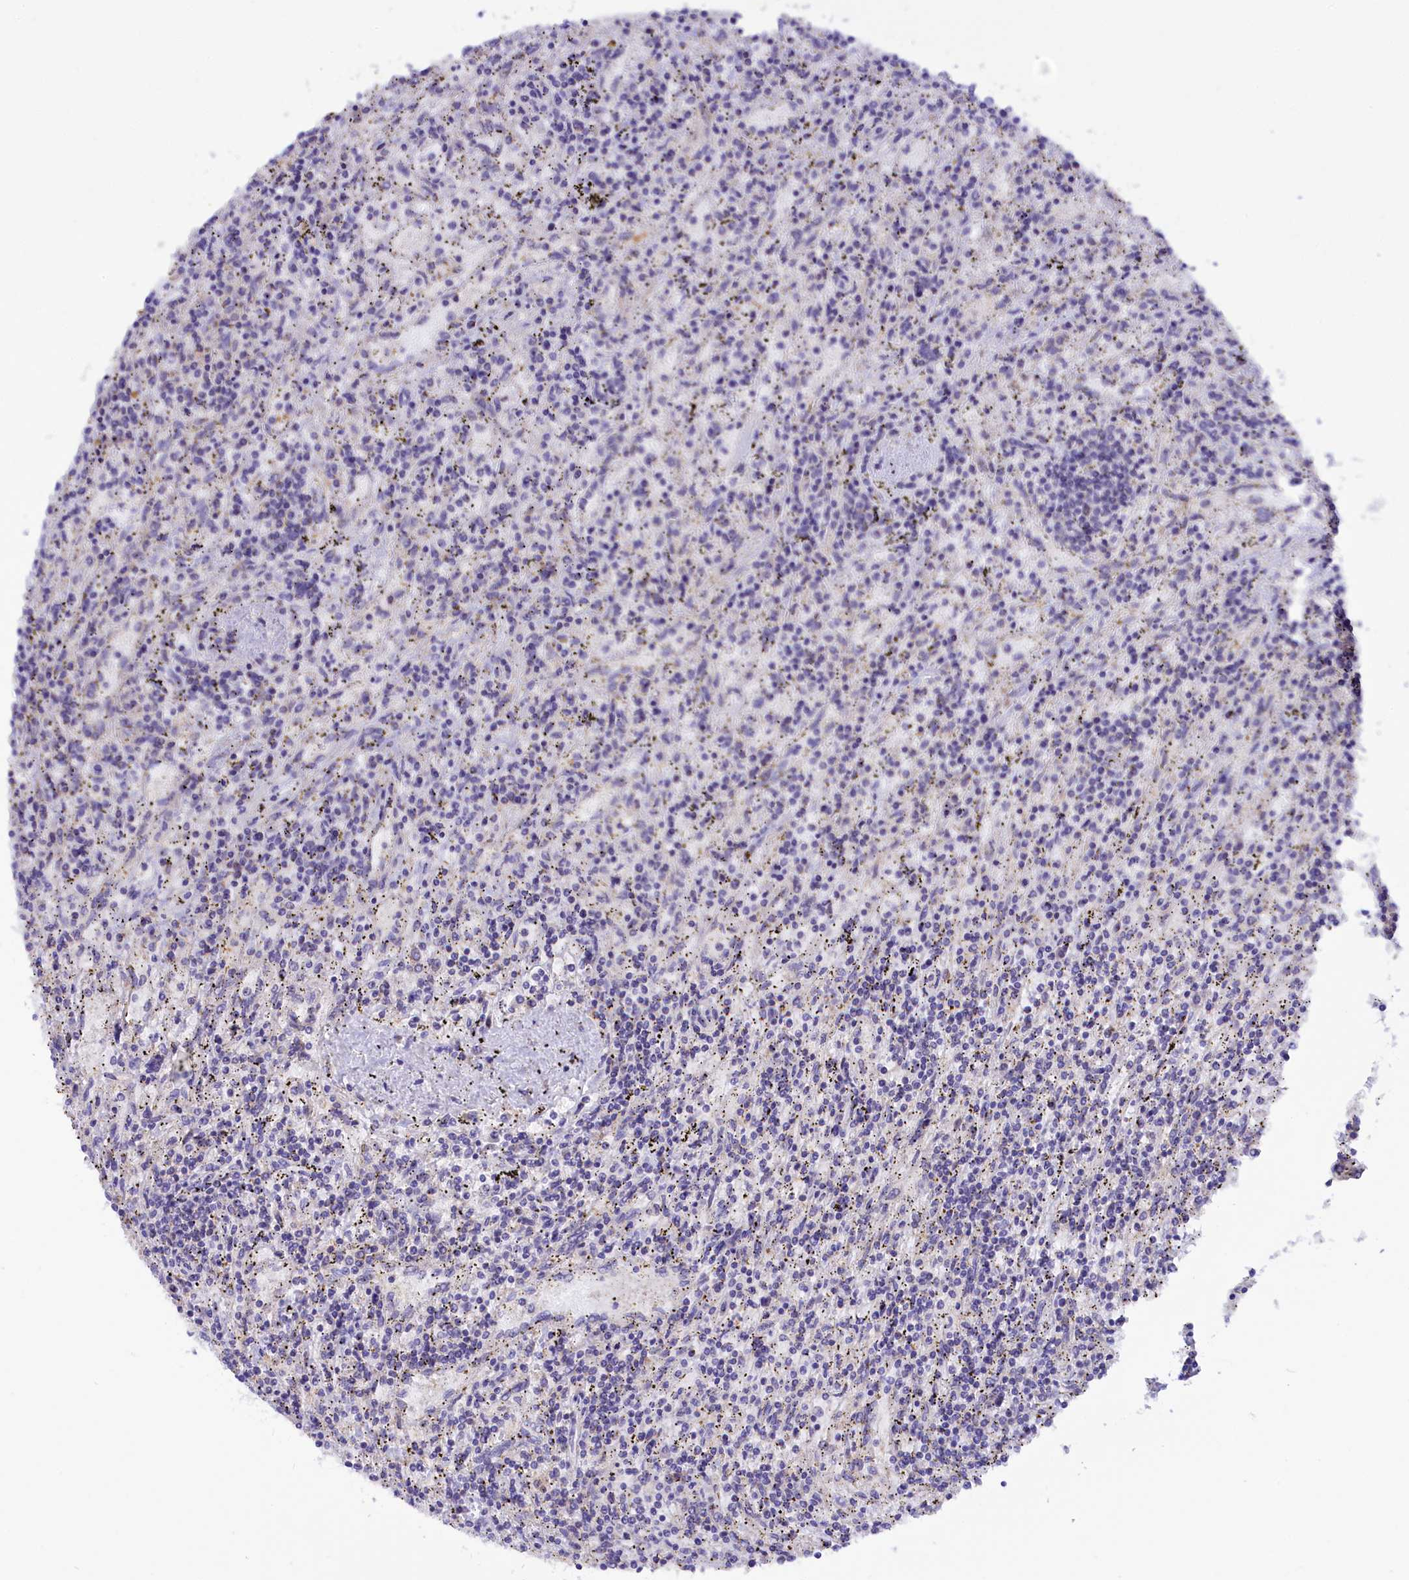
{"staining": {"intensity": "negative", "quantity": "none", "location": "none"}, "tissue": "lymphoma", "cell_type": "Tumor cells", "image_type": "cancer", "snomed": [{"axis": "morphology", "description": "Malignant lymphoma, non-Hodgkin's type, Low grade"}, {"axis": "topography", "description": "Spleen"}], "caption": "Tumor cells show no significant protein positivity in malignant lymphoma, non-Hodgkin's type (low-grade).", "gene": "PKIA", "patient": {"sex": "male", "age": 76}}